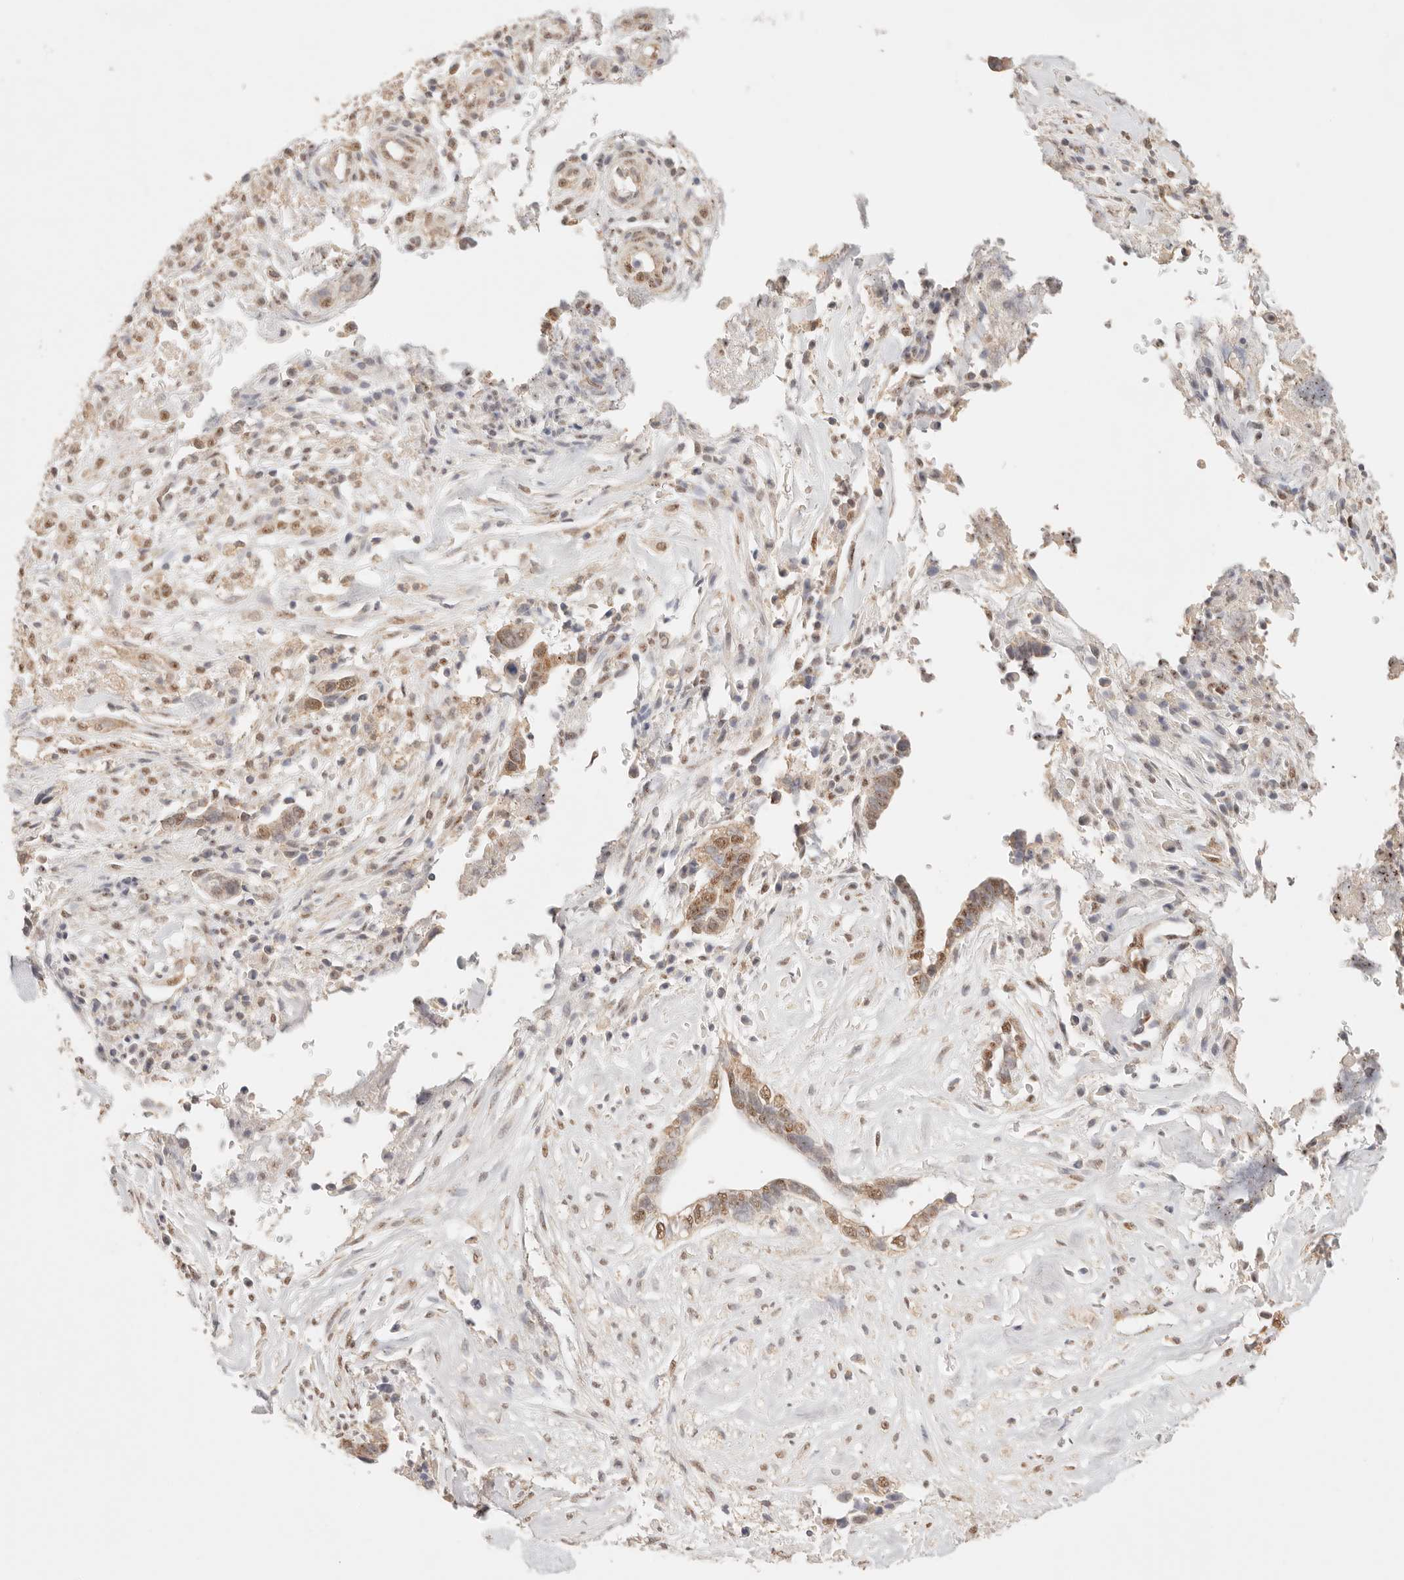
{"staining": {"intensity": "moderate", "quantity": ">75%", "location": "nuclear"}, "tissue": "liver cancer", "cell_type": "Tumor cells", "image_type": "cancer", "snomed": [{"axis": "morphology", "description": "Cholangiocarcinoma"}, {"axis": "topography", "description": "Liver"}], "caption": "A medium amount of moderate nuclear expression is present in approximately >75% of tumor cells in liver cholangiocarcinoma tissue. The staining was performed using DAB to visualize the protein expression in brown, while the nuclei were stained in blue with hematoxylin (Magnification: 20x).", "gene": "IL1R2", "patient": {"sex": "female", "age": 79}}